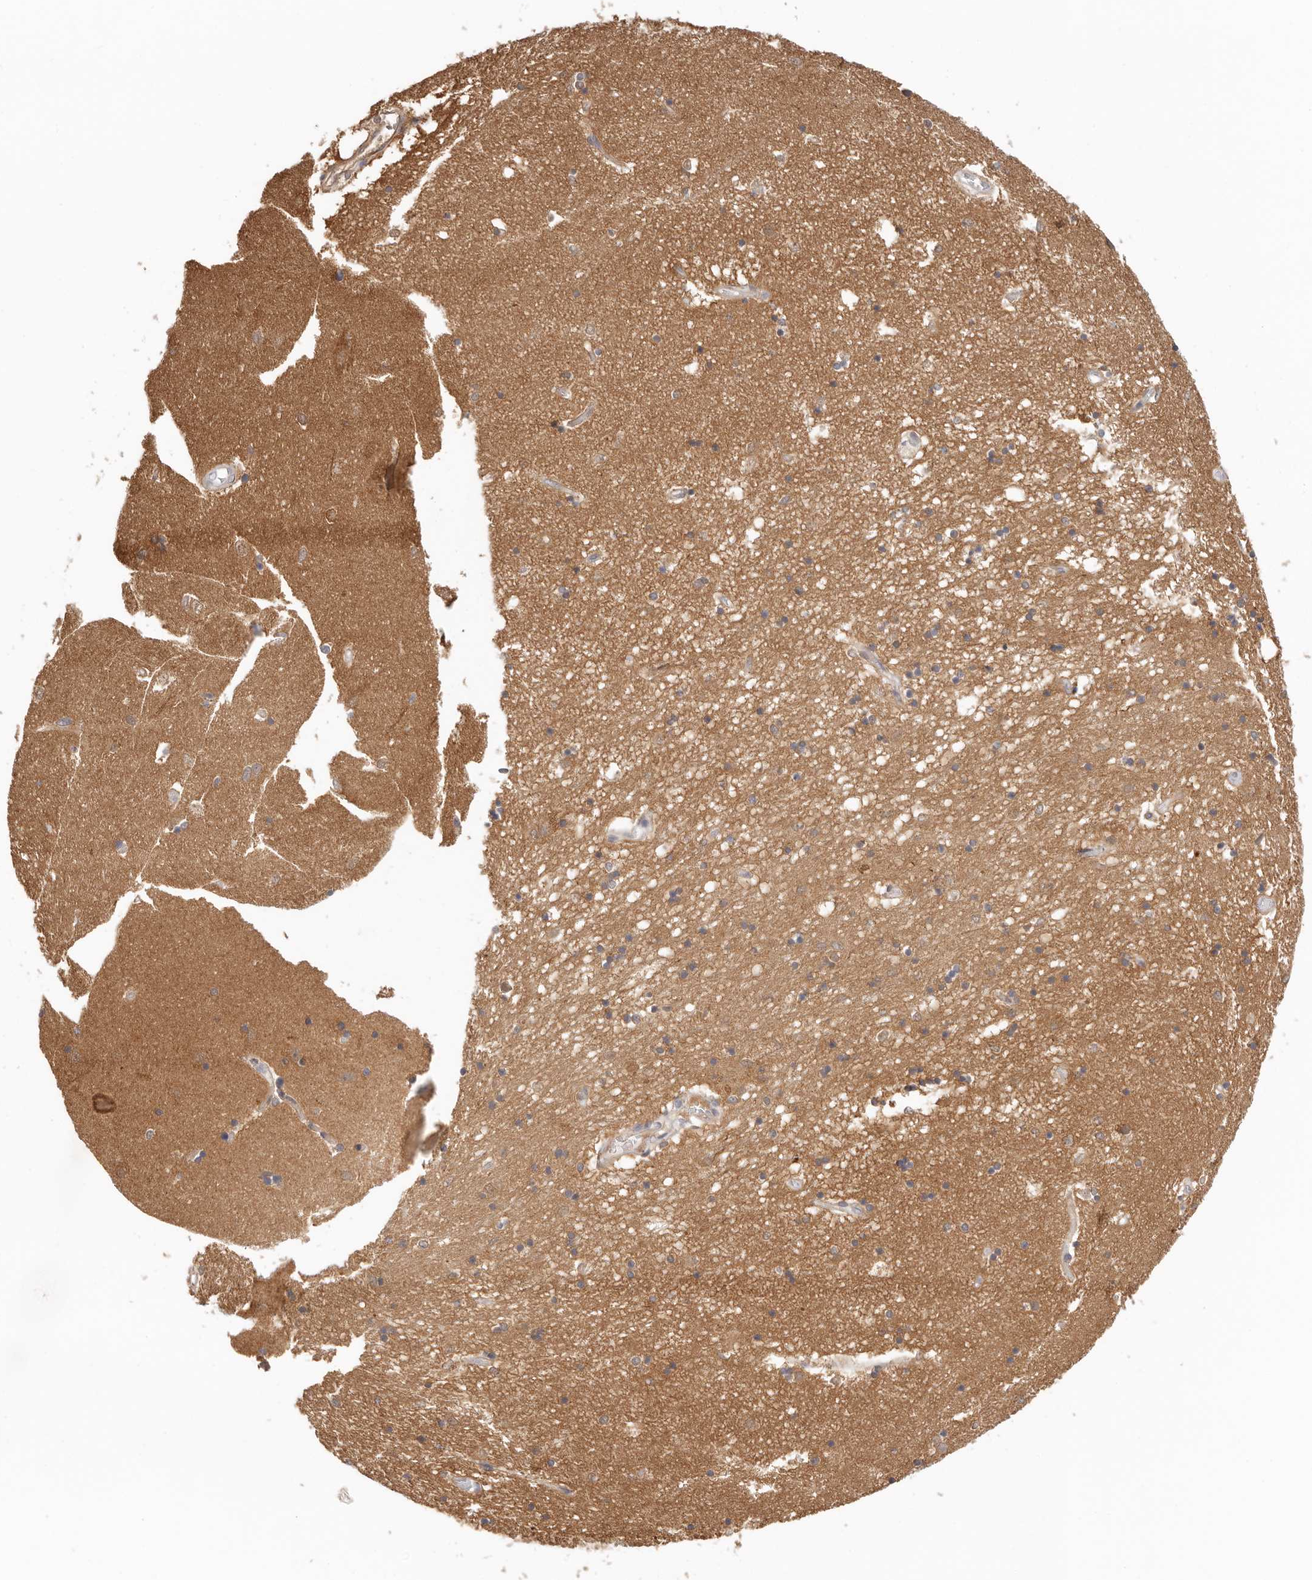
{"staining": {"intensity": "weak", "quantity": "<25%", "location": "cytoplasmic/membranous"}, "tissue": "hippocampus", "cell_type": "Glial cells", "image_type": "normal", "snomed": [{"axis": "morphology", "description": "Normal tissue, NOS"}, {"axis": "topography", "description": "Hippocampus"}], "caption": "IHC image of benign hippocampus: human hippocampus stained with DAB (3,3'-diaminobenzidine) exhibits no significant protein positivity in glial cells. (Immunohistochemistry, brightfield microscopy, high magnification).", "gene": "LARP7", "patient": {"sex": "male", "age": 45}}